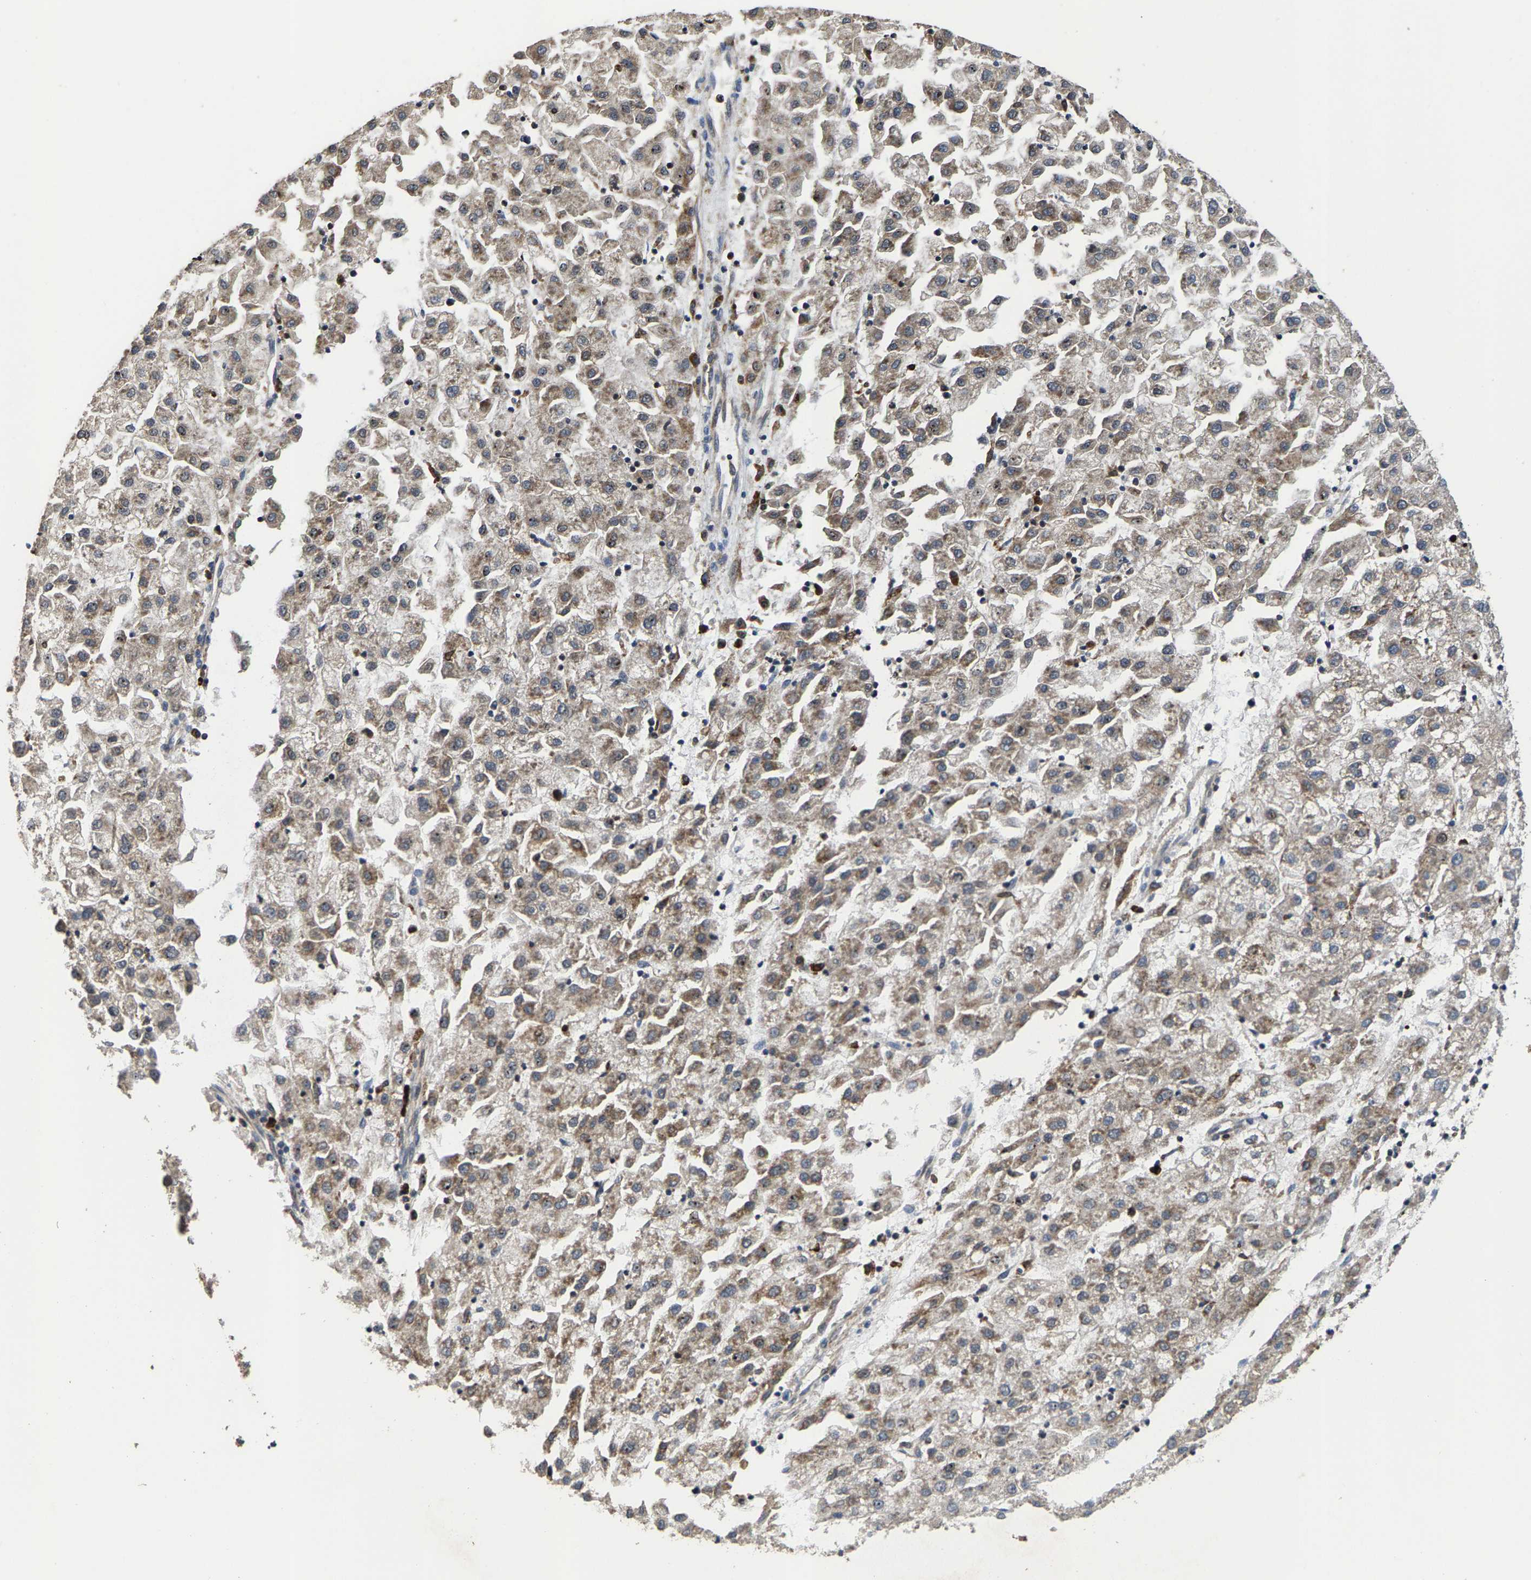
{"staining": {"intensity": "weak", "quantity": ">75%", "location": "cytoplasmic/membranous"}, "tissue": "liver cancer", "cell_type": "Tumor cells", "image_type": "cancer", "snomed": [{"axis": "morphology", "description": "Carcinoma, Hepatocellular, NOS"}, {"axis": "topography", "description": "Liver"}], "caption": "Immunohistochemistry staining of liver cancer, which exhibits low levels of weak cytoplasmic/membranous positivity in approximately >75% of tumor cells indicating weak cytoplasmic/membranous protein positivity. The staining was performed using DAB (brown) for protein detection and nuclei were counterstained in hematoxylin (blue).", "gene": "FGD3", "patient": {"sex": "male", "age": 72}}